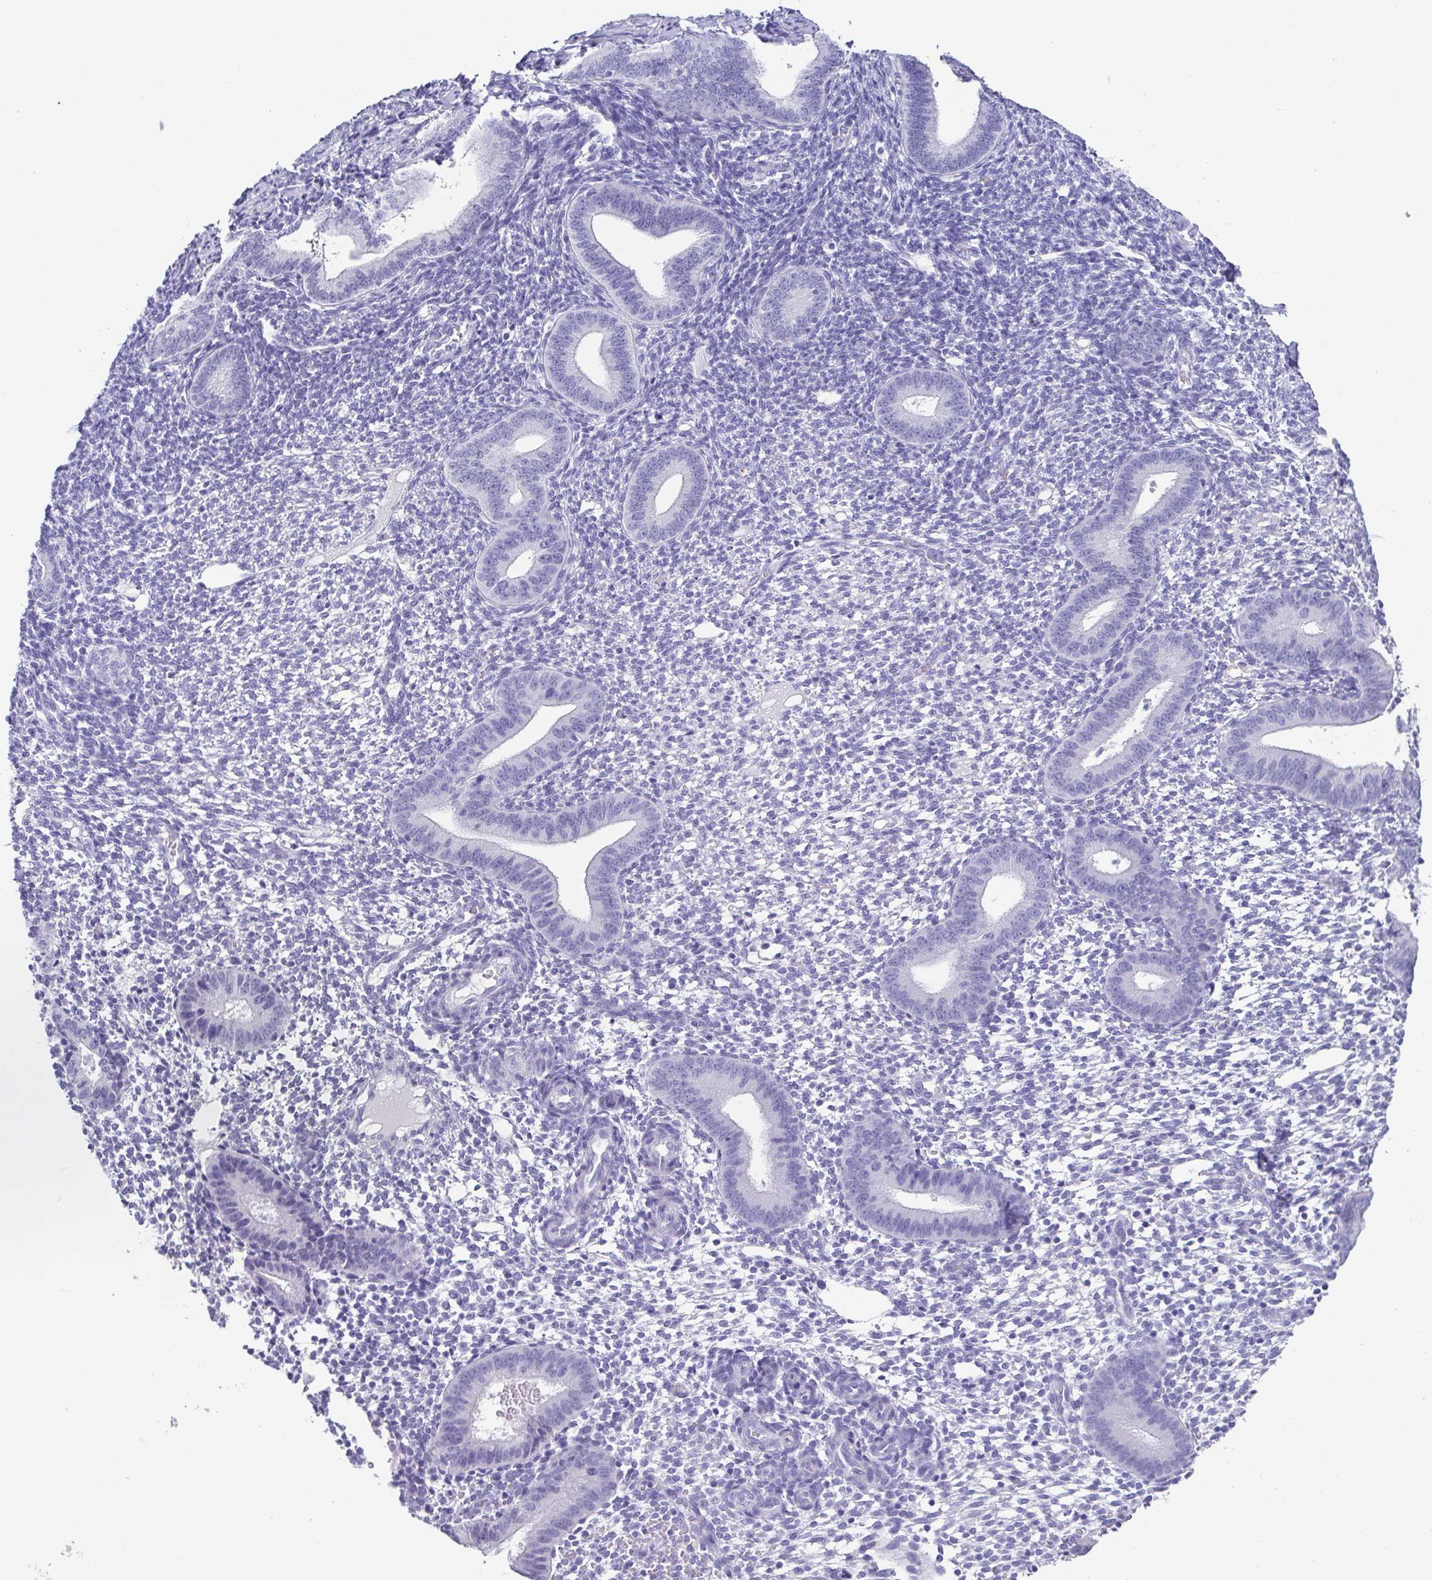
{"staining": {"intensity": "negative", "quantity": "none", "location": "none"}, "tissue": "endometrium", "cell_type": "Cells in endometrial stroma", "image_type": "normal", "snomed": [{"axis": "morphology", "description": "Normal tissue, NOS"}, {"axis": "topography", "description": "Endometrium"}], "caption": "Cells in endometrial stroma are negative for brown protein staining in normal endometrium.", "gene": "SCGN", "patient": {"sex": "female", "age": 40}}